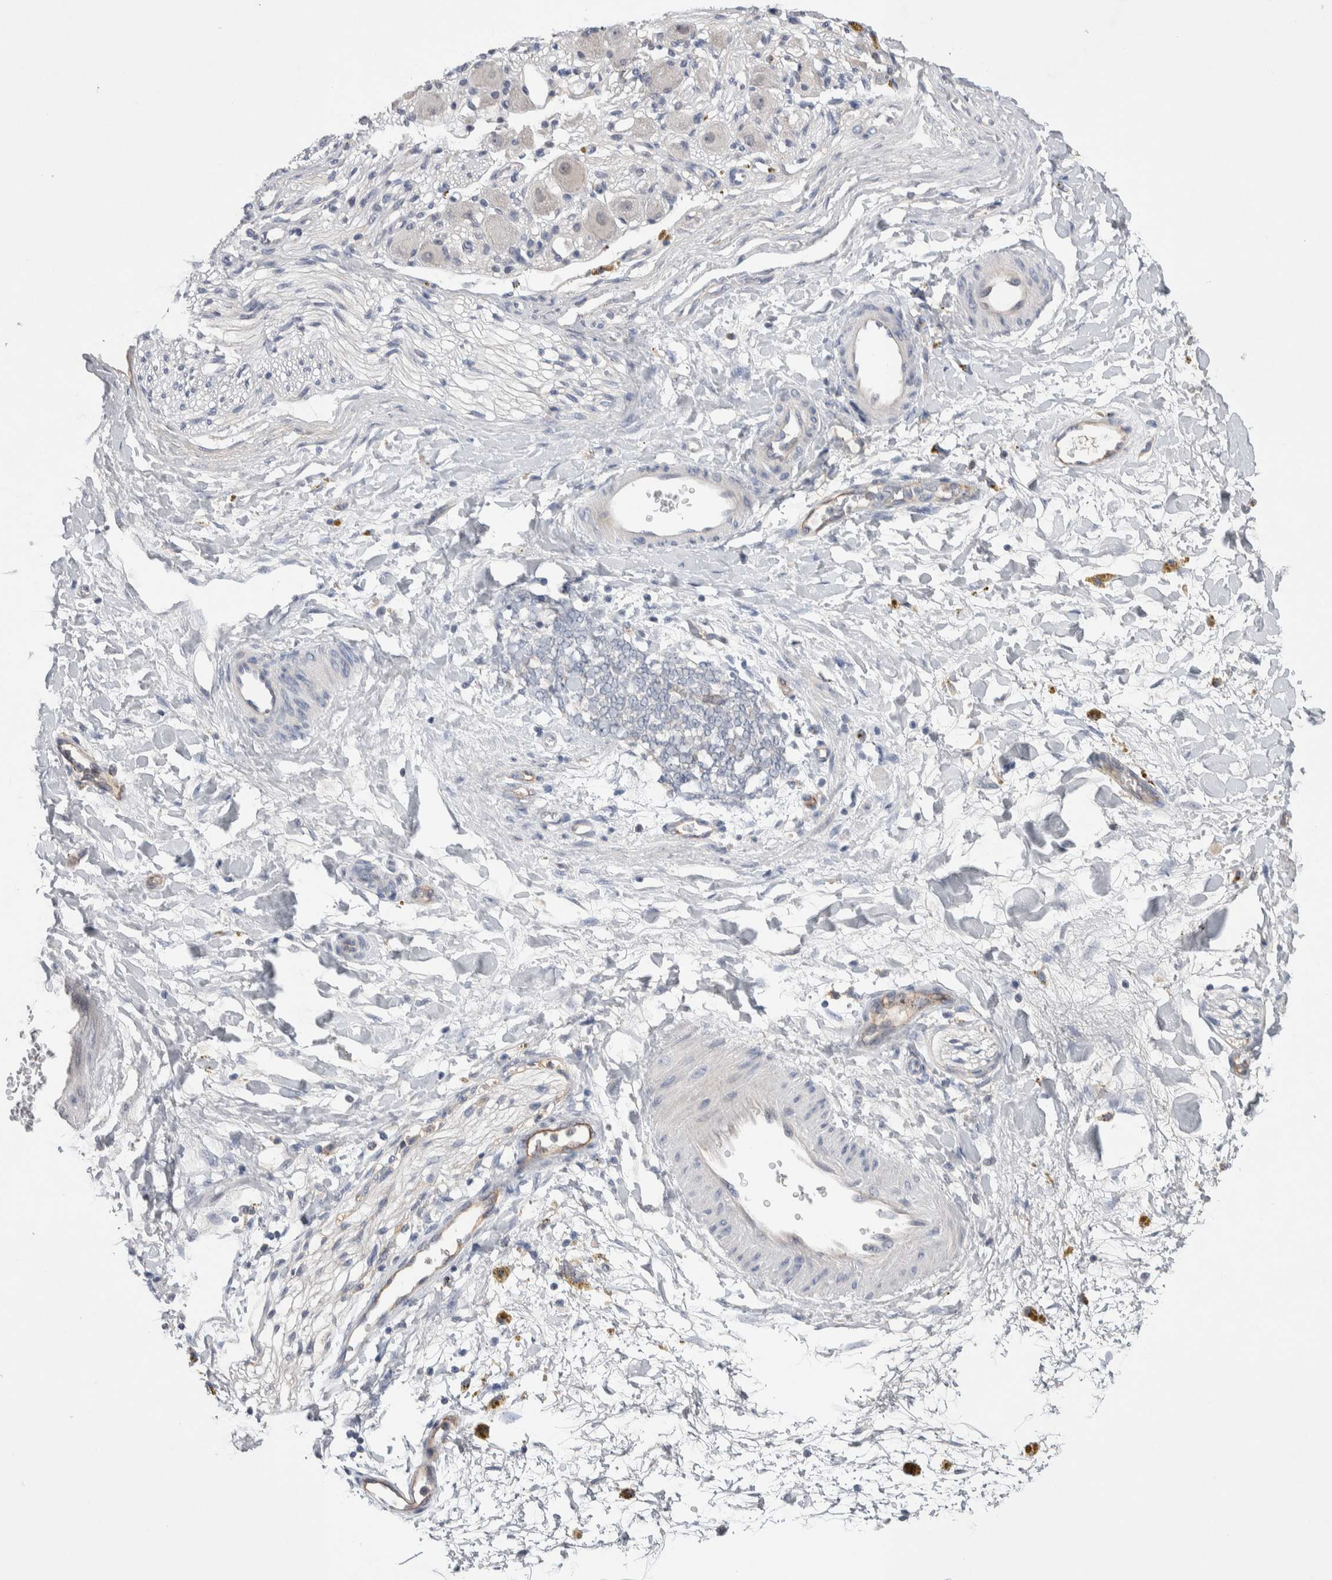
{"staining": {"intensity": "negative", "quantity": "none", "location": "none"}, "tissue": "adipose tissue", "cell_type": "Adipocytes", "image_type": "normal", "snomed": [{"axis": "morphology", "description": "Normal tissue, NOS"}, {"axis": "topography", "description": "Kidney"}, {"axis": "topography", "description": "Peripheral nerve tissue"}], "caption": "The micrograph shows no staining of adipocytes in unremarkable adipose tissue.", "gene": "CEP131", "patient": {"sex": "male", "age": 7}}